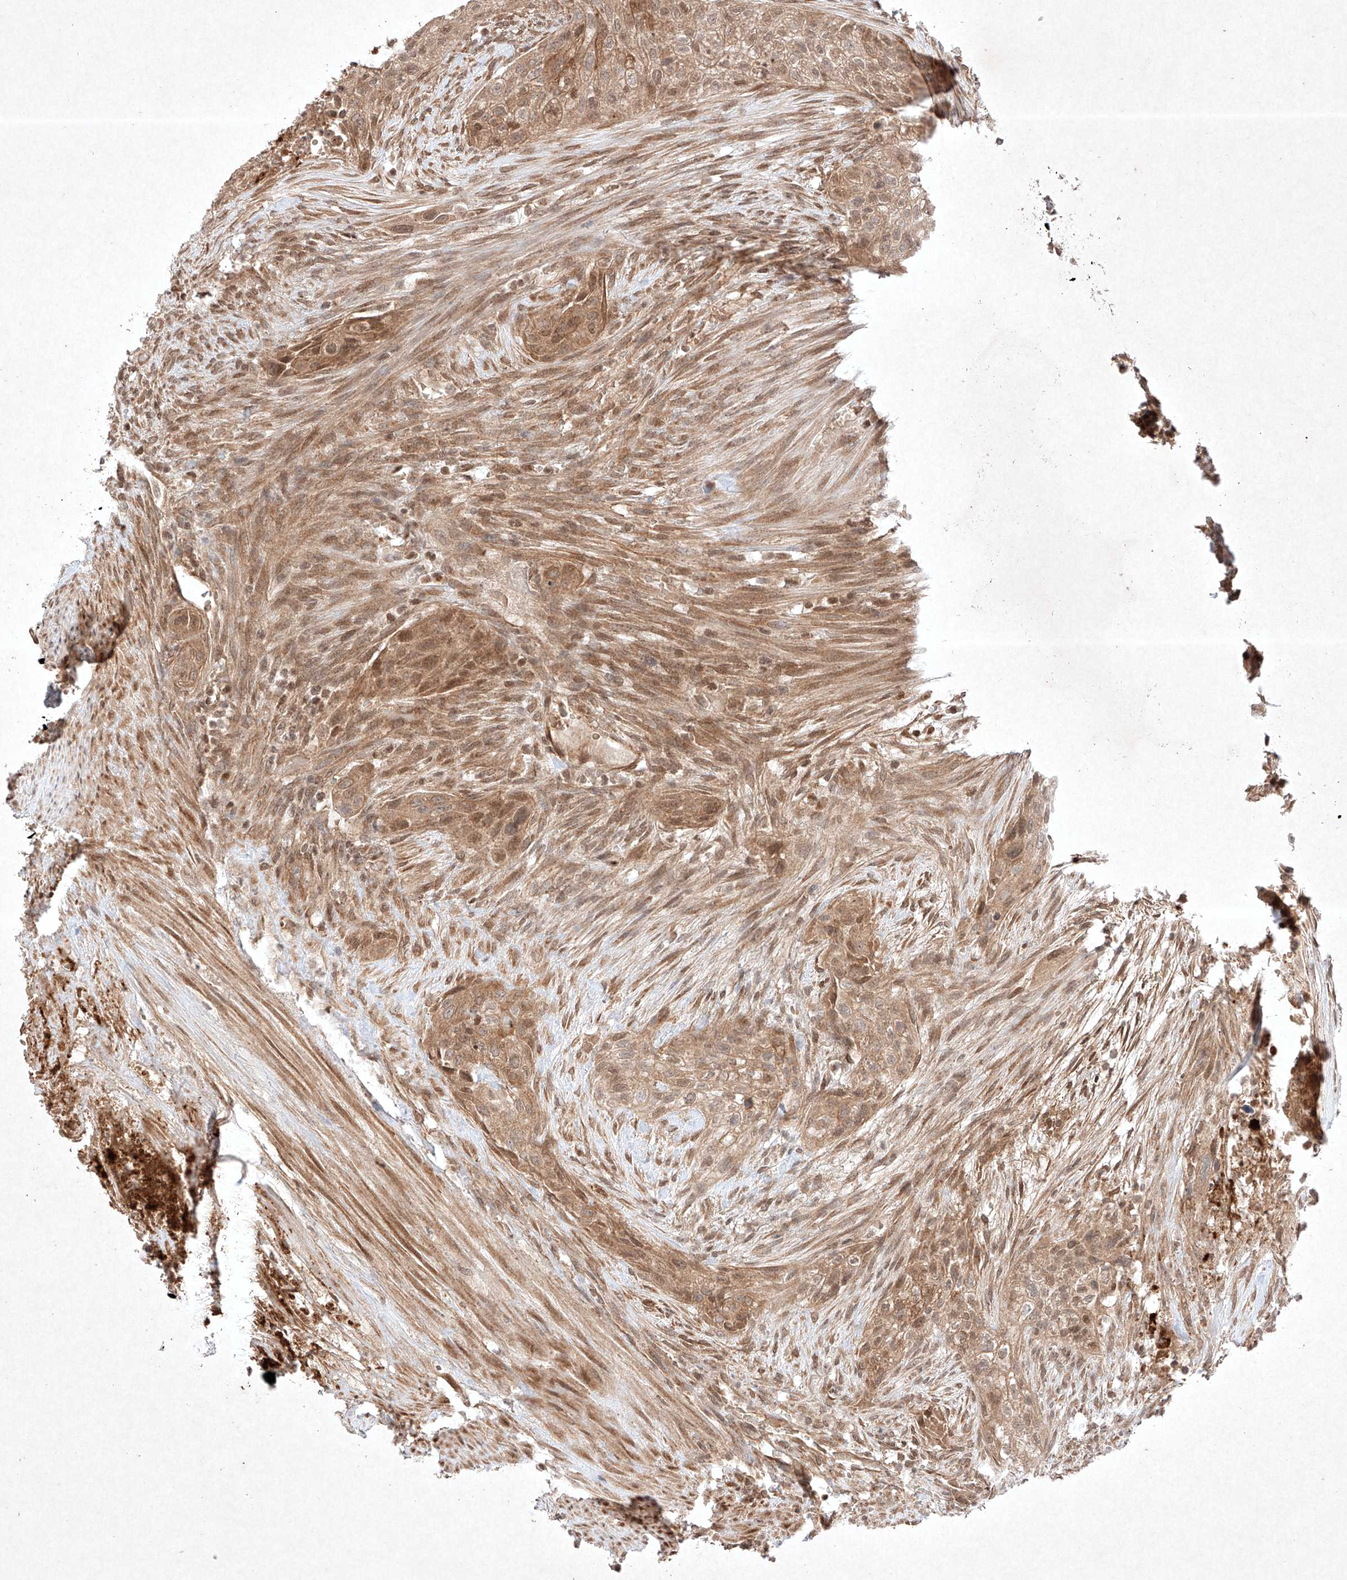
{"staining": {"intensity": "moderate", "quantity": "25%-75%", "location": "cytoplasmic/membranous,nuclear"}, "tissue": "urothelial cancer", "cell_type": "Tumor cells", "image_type": "cancer", "snomed": [{"axis": "morphology", "description": "Urothelial carcinoma, High grade"}, {"axis": "topography", "description": "Urinary bladder"}], "caption": "The immunohistochemical stain highlights moderate cytoplasmic/membranous and nuclear staining in tumor cells of urothelial carcinoma (high-grade) tissue.", "gene": "RNF31", "patient": {"sex": "male", "age": 35}}